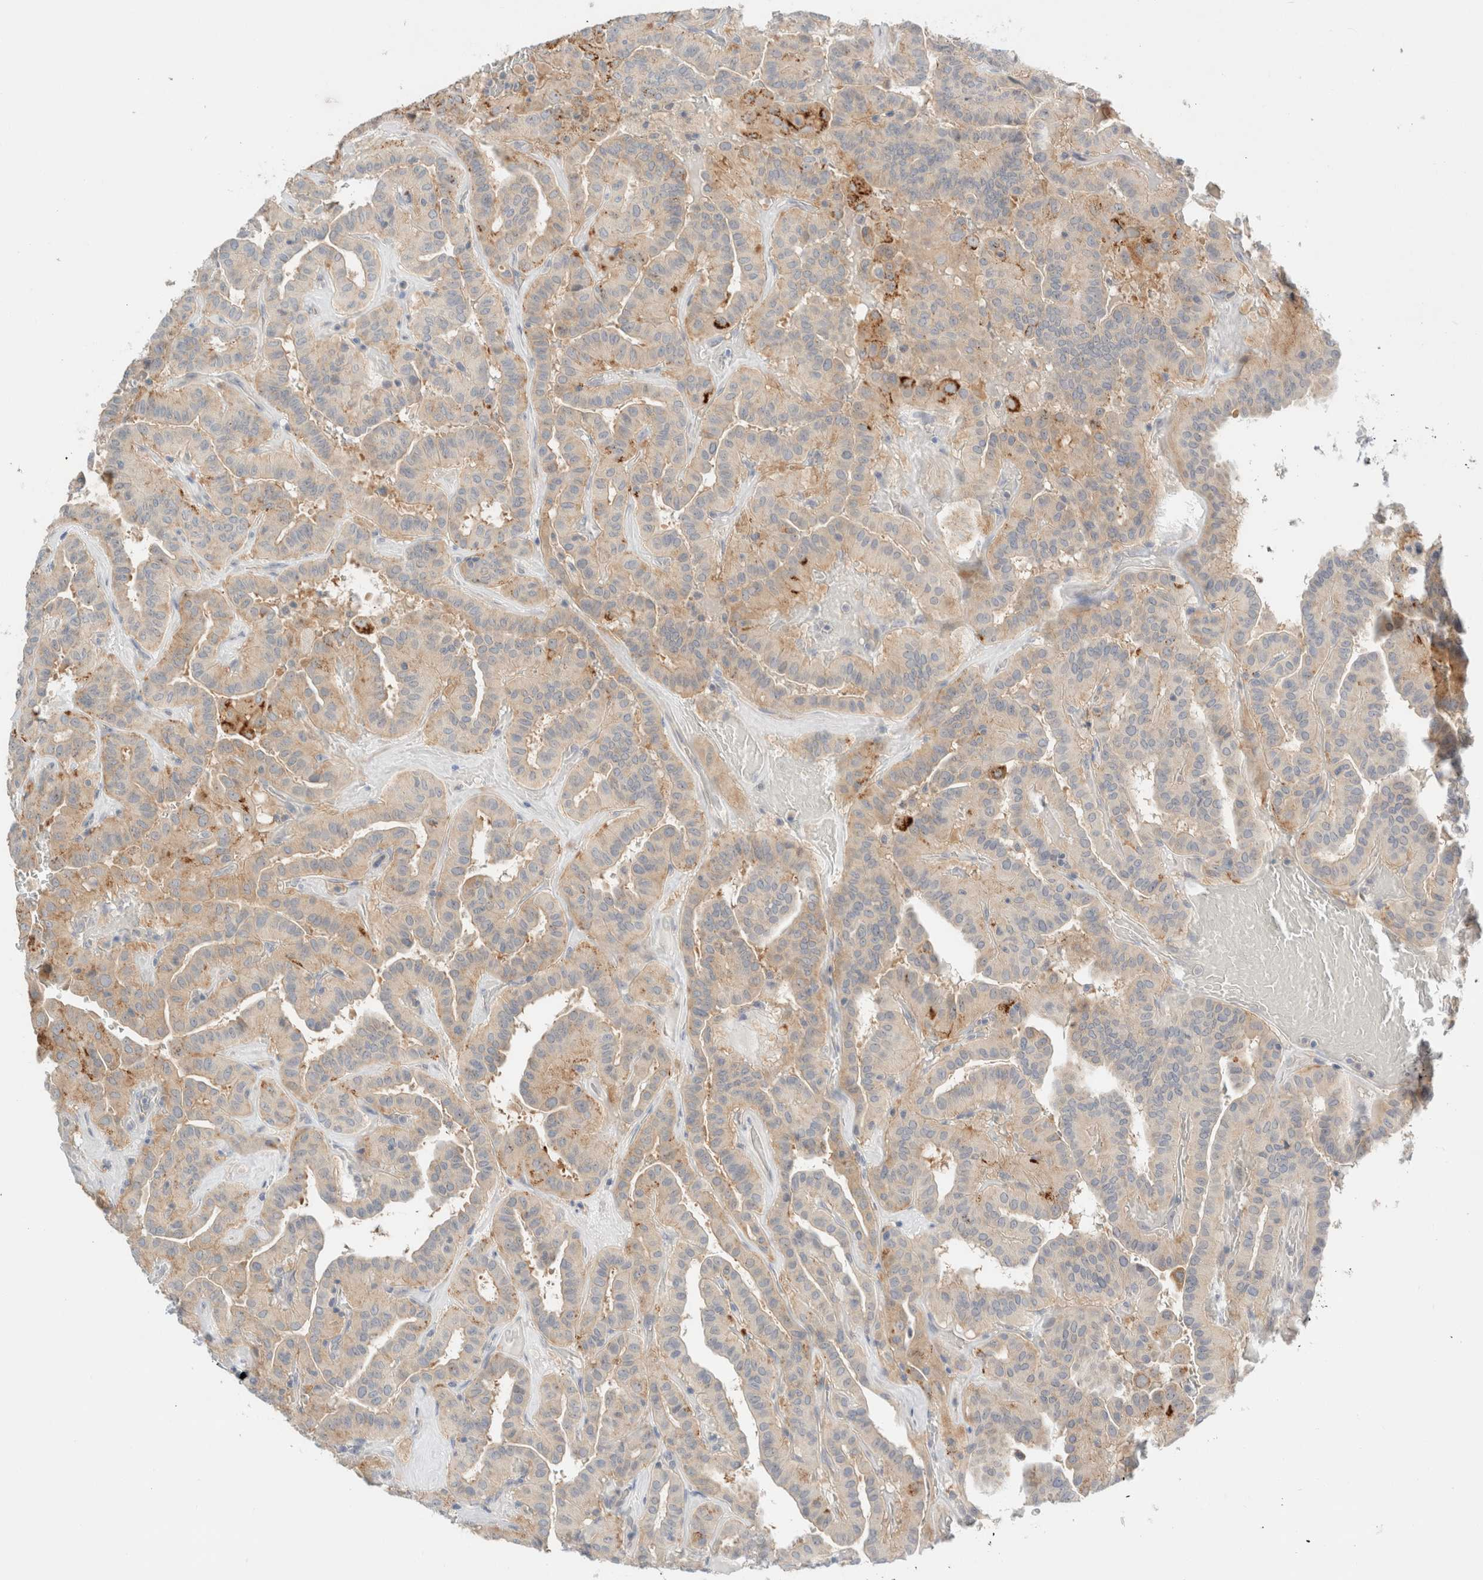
{"staining": {"intensity": "weak", "quantity": "25%-75%", "location": "cytoplasmic/membranous"}, "tissue": "thyroid cancer", "cell_type": "Tumor cells", "image_type": "cancer", "snomed": [{"axis": "morphology", "description": "Papillary adenocarcinoma, NOS"}, {"axis": "topography", "description": "Thyroid gland"}], "caption": "Thyroid cancer (papillary adenocarcinoma) was stained to show a protein in brown. There is low levels of weak cytoplasmic/membranous expression in about 25%-75% of tumor cells.", "gene": "SDR16C5", "patient": {"sex": "male", "age": 77}}